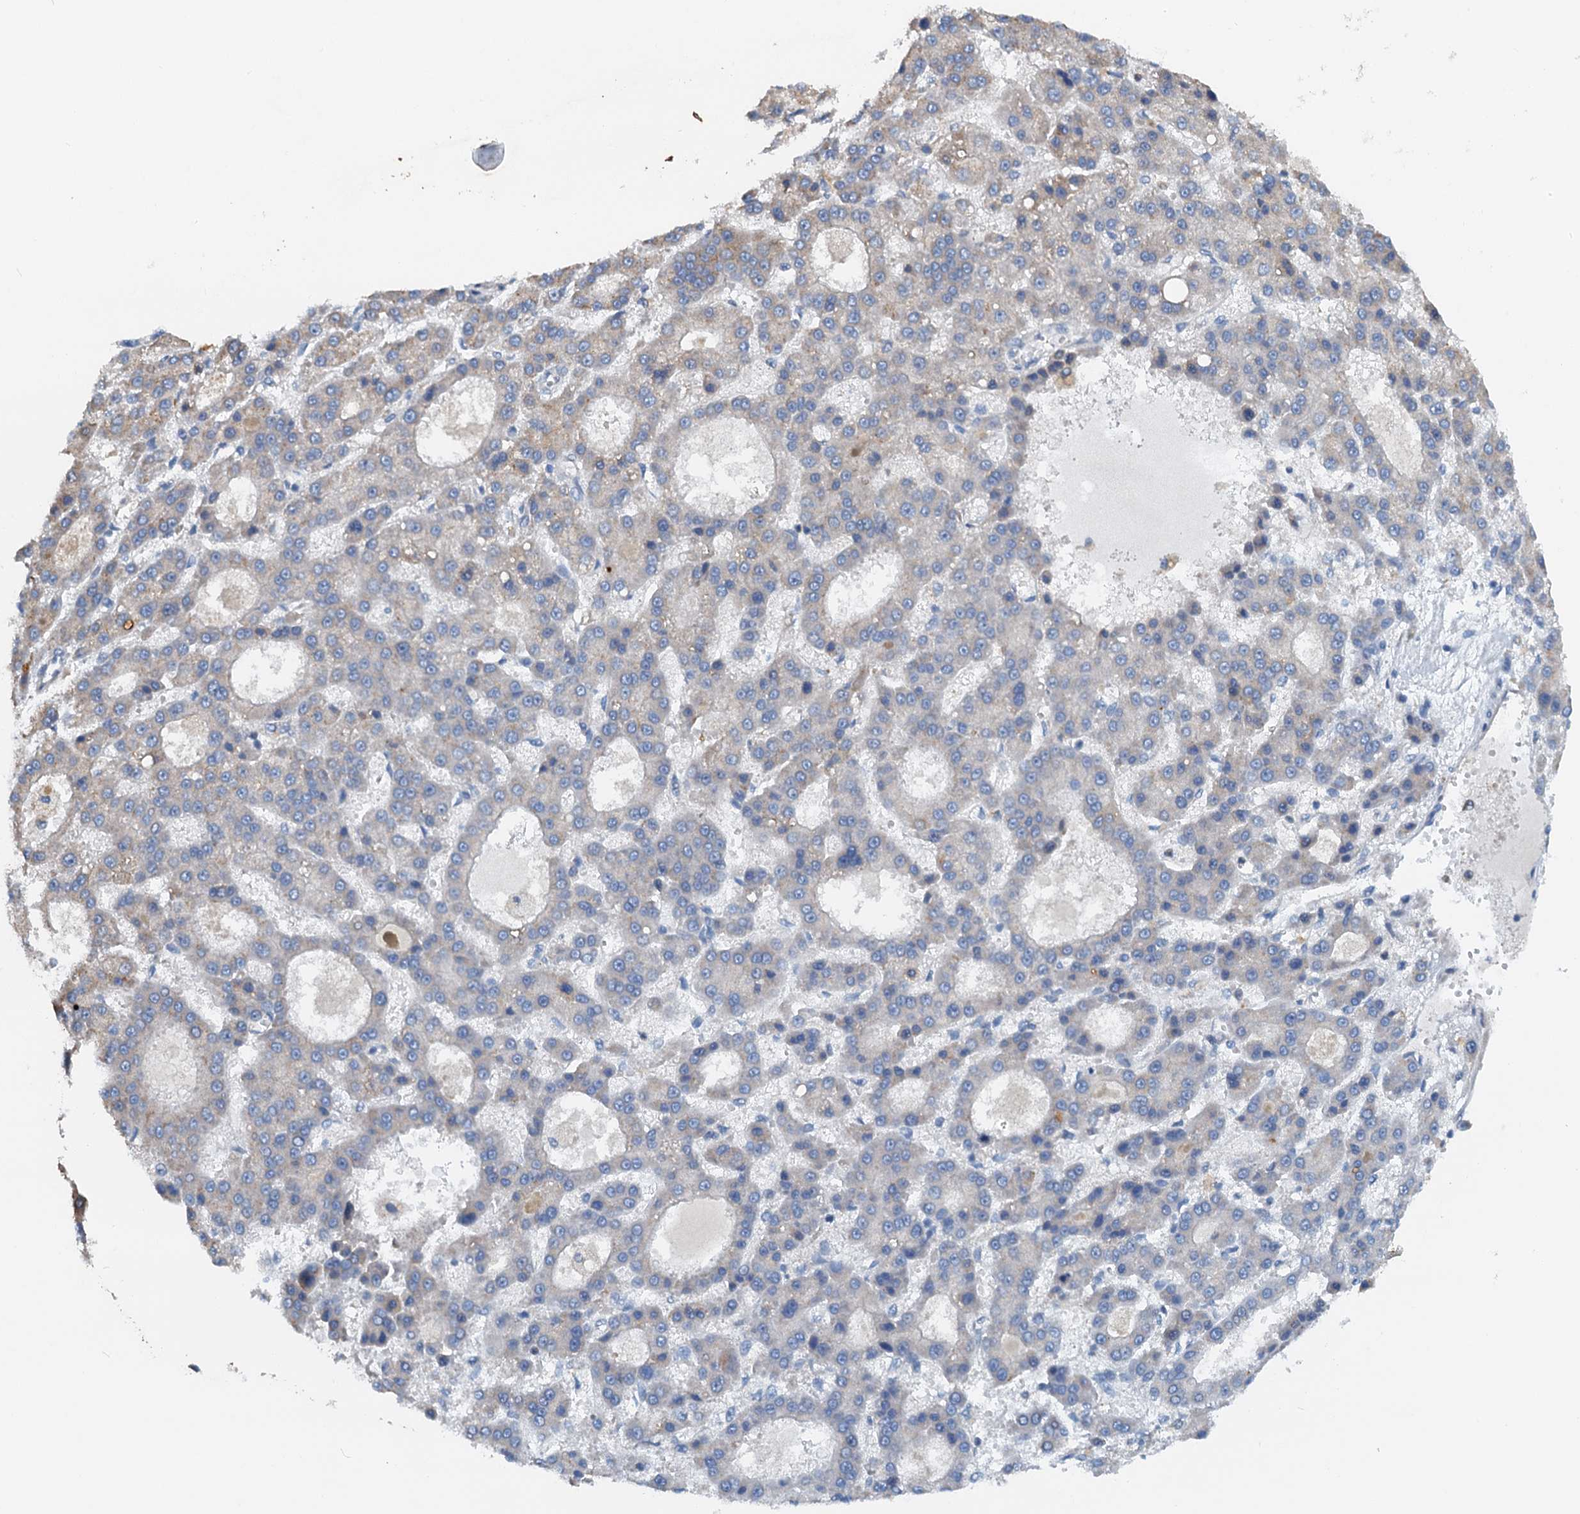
{"staining": {"intensity": "negative", "quantity": "none", "location": "none"}, "tissue": "liver cancer", "cell_type": "Tumor cells", "image_type": "cancer", "snomed": [{"axis": "morphology", "description": "Carcinoma, Hepatocellular, NOS"}, {"axis": "topography", "description": "Liver"}], "caption": "A high-resolution photomicrograph shows immunohistochemistry (IHC) staining of liver cancer (hepatocellular carcinoma), which demonstrates no significant expression in tumor cells.", "gene": "ZNF606", "patient": {"sex": "male", "age": 70}}